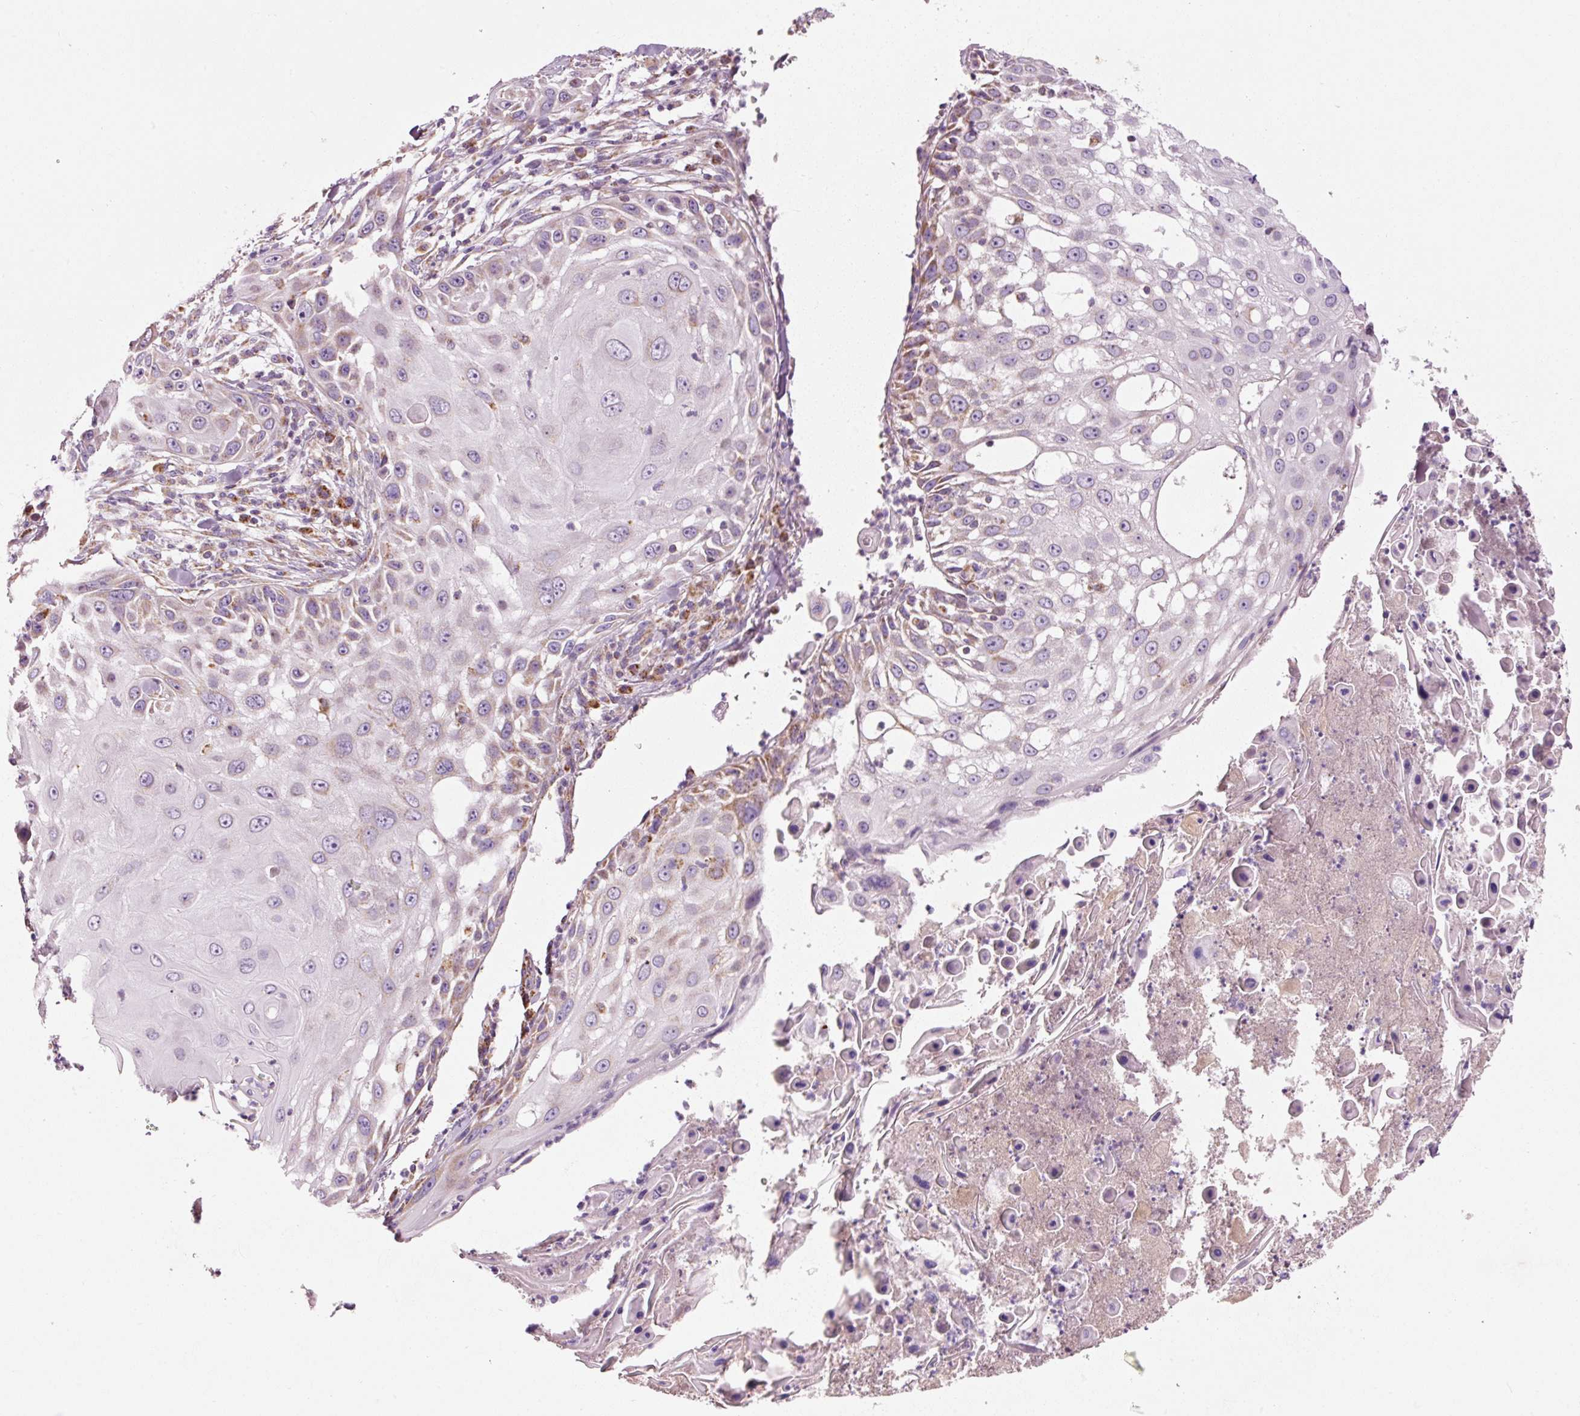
{"staining": {"intensity": "weak", "quantity": "25%-75%", "location": "cytoplasmic/membranous"}, "tissue": "skin cancer", "cell_type": "Tumor cells", "image_type": "cancer", "snomed": [{"axis": "morphology", "description": "Squamous cell carcinoma, NOS"}, {"axis": "topography", "description": "Skin"}], "caption": "Protein staining exhibits weak cytoplasmic/membranous staining in approximately 25%-75% of tumor cells in squamous cell carcinoma (skin).", "gene": "NDUFB4", "patient": {"sex": "female", "age": 44}}